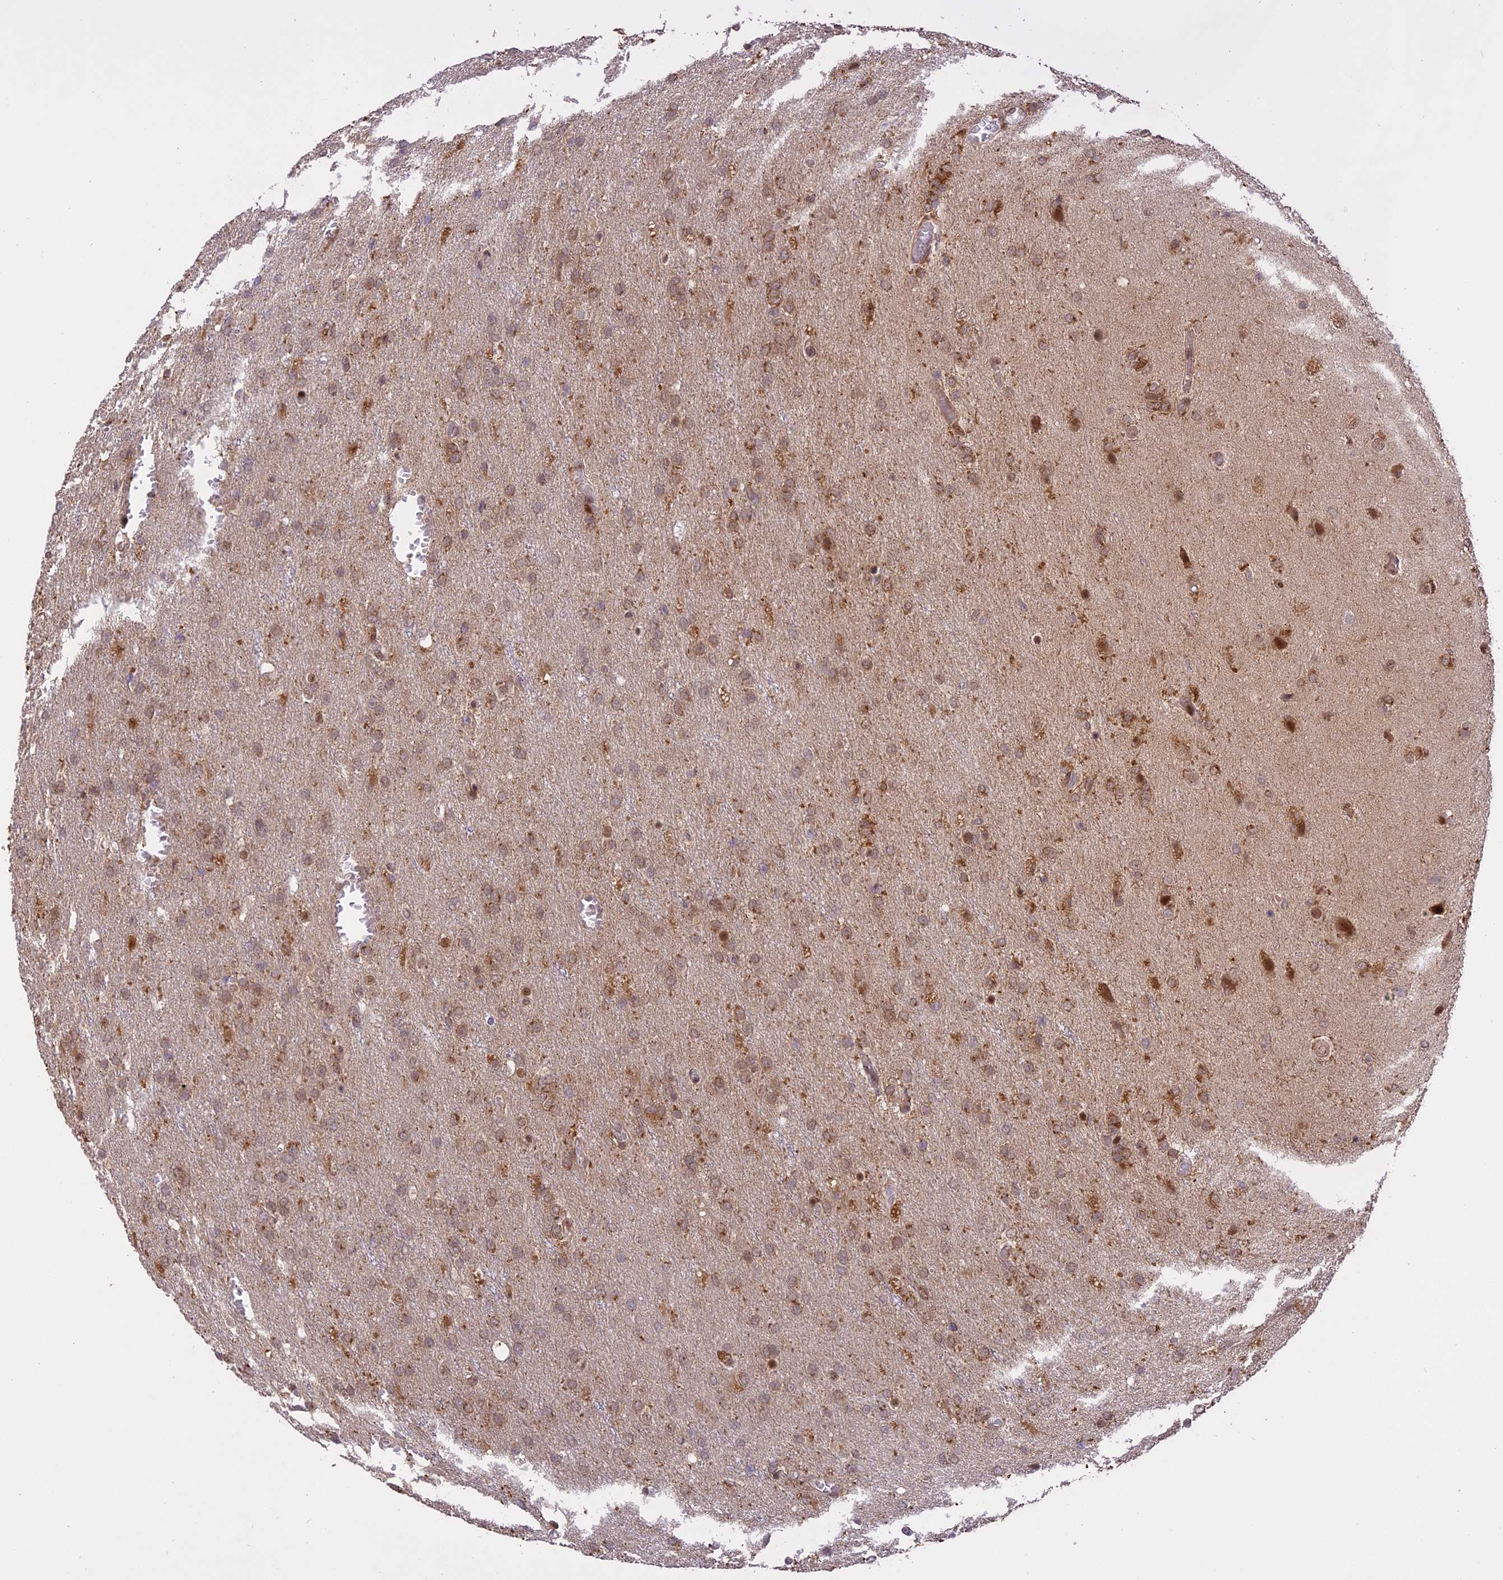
{"staining": {"intensity": "weak", "quantity": "25%-75%", "location": "cytoplasmic/membranous,nuclear"}, "tissue": "glioma", "cell_type": "Tumor cells", "image_type": "cancer", "snomed": [{"axis": "morphology", "description": "Glioma, malignant, High grade"}, {"axis": "topography", "description": "Brain"}], "caption": "A low amount of weak cytoplasmic/membranous and nuclear positivity is identified in approximately 25%-75% of tumor cells in glioma tissue.", "gene": "PRELID2", "patient": {"sex": "female", "age": 74}}